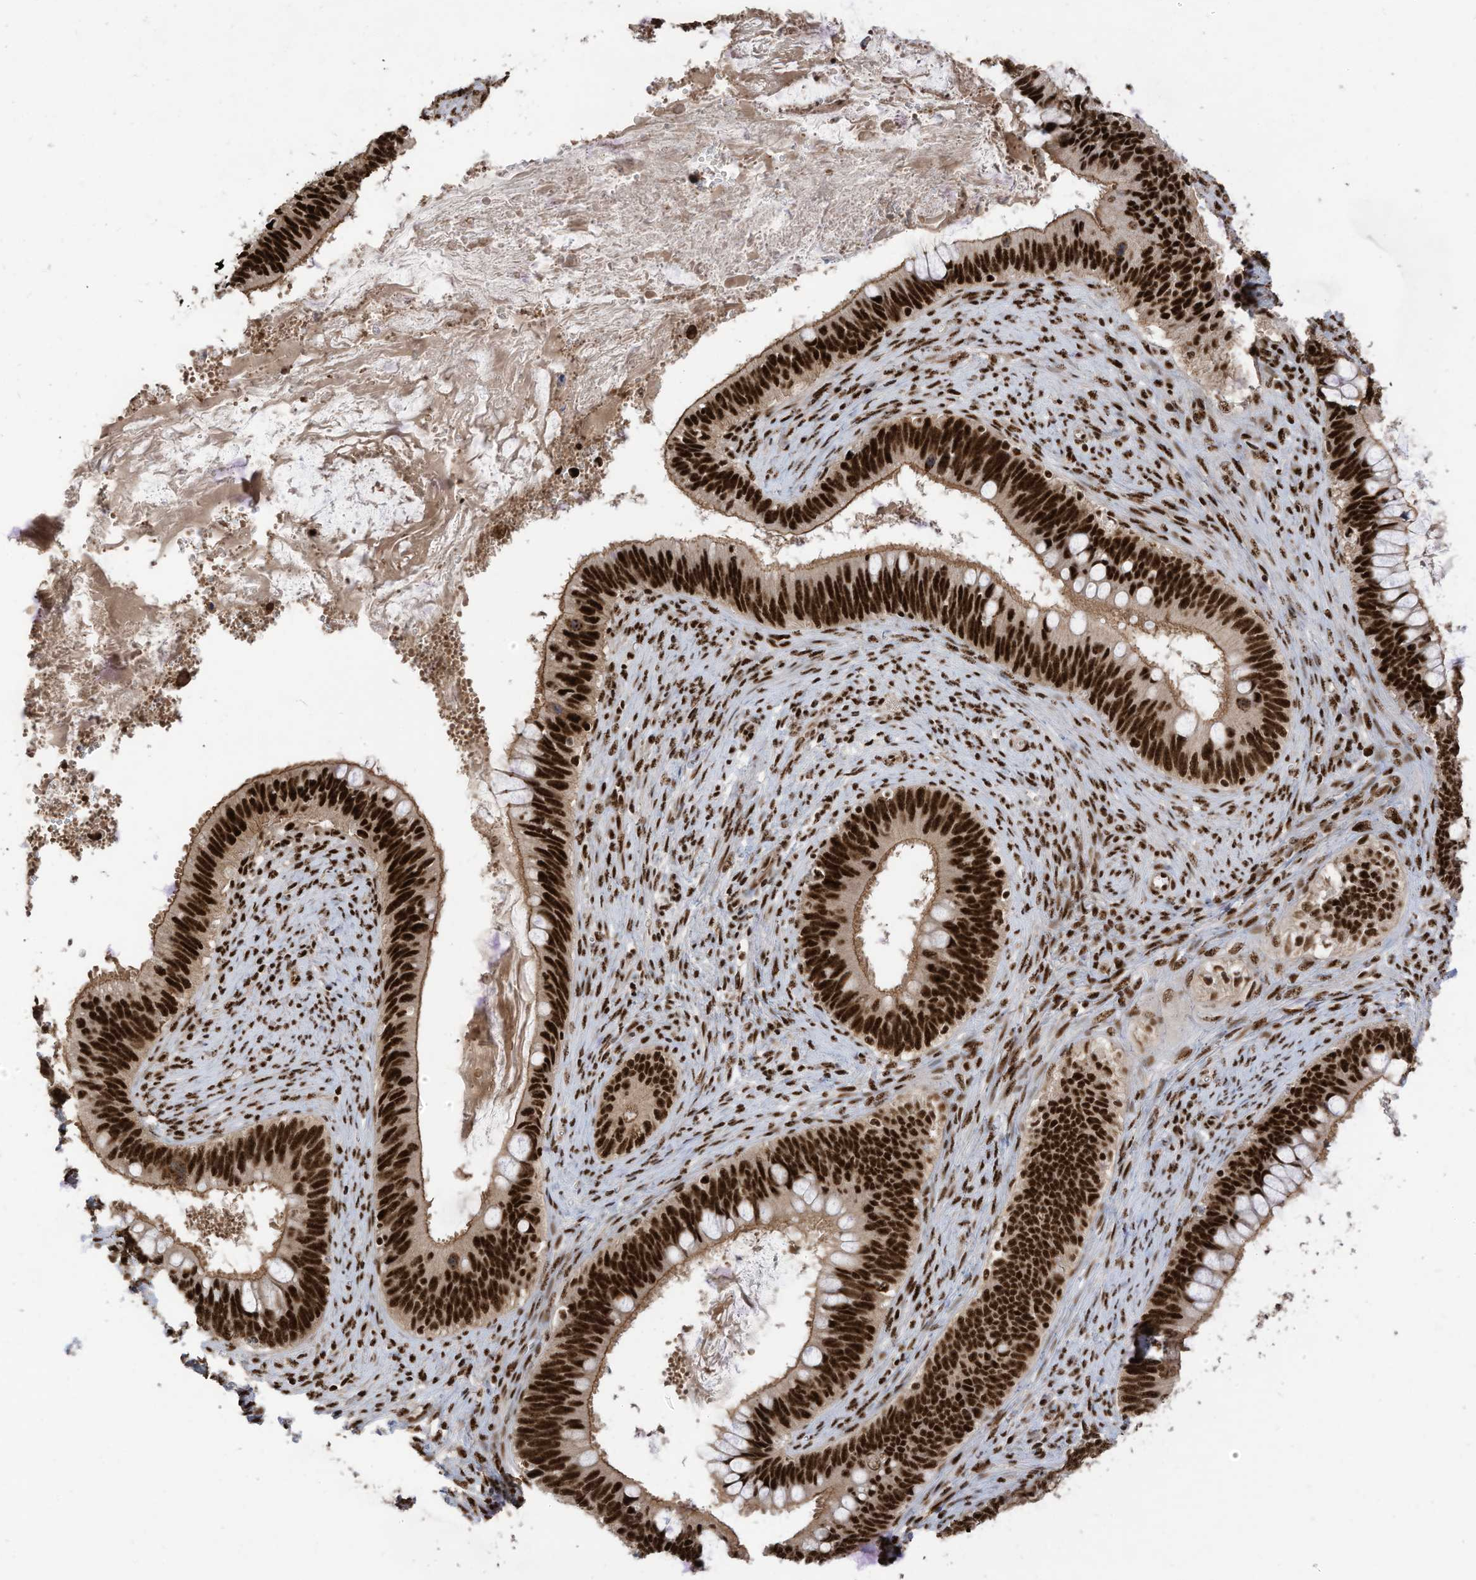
{"staining": {"intensity": "strong", "quantity": ">75%", "location": "nuclear"}, "tissue": "cervical cancer", "cell_type": "Tumor cells", "image_type": "cancer", "snomed": [{"axis": "morphology", "description": "Adenocarcinoma, NOS"}, {"axis": "topography", "description": "Cervix"}], "caption": "Immunohistochemistry (IHC) staining of cervical cancer, which displays high levels of strong nuclear staining in approximately >75% of tumor cells indicating strong nuclear protein expression. The staining was performed using DAB (3,3'-diaminobenzidine) (brown) for protein detection and nuclei were counterstained in hematoxylin (blue).", "gene": "SF3A3", "patient": {"sex": "female", "age": 42}}